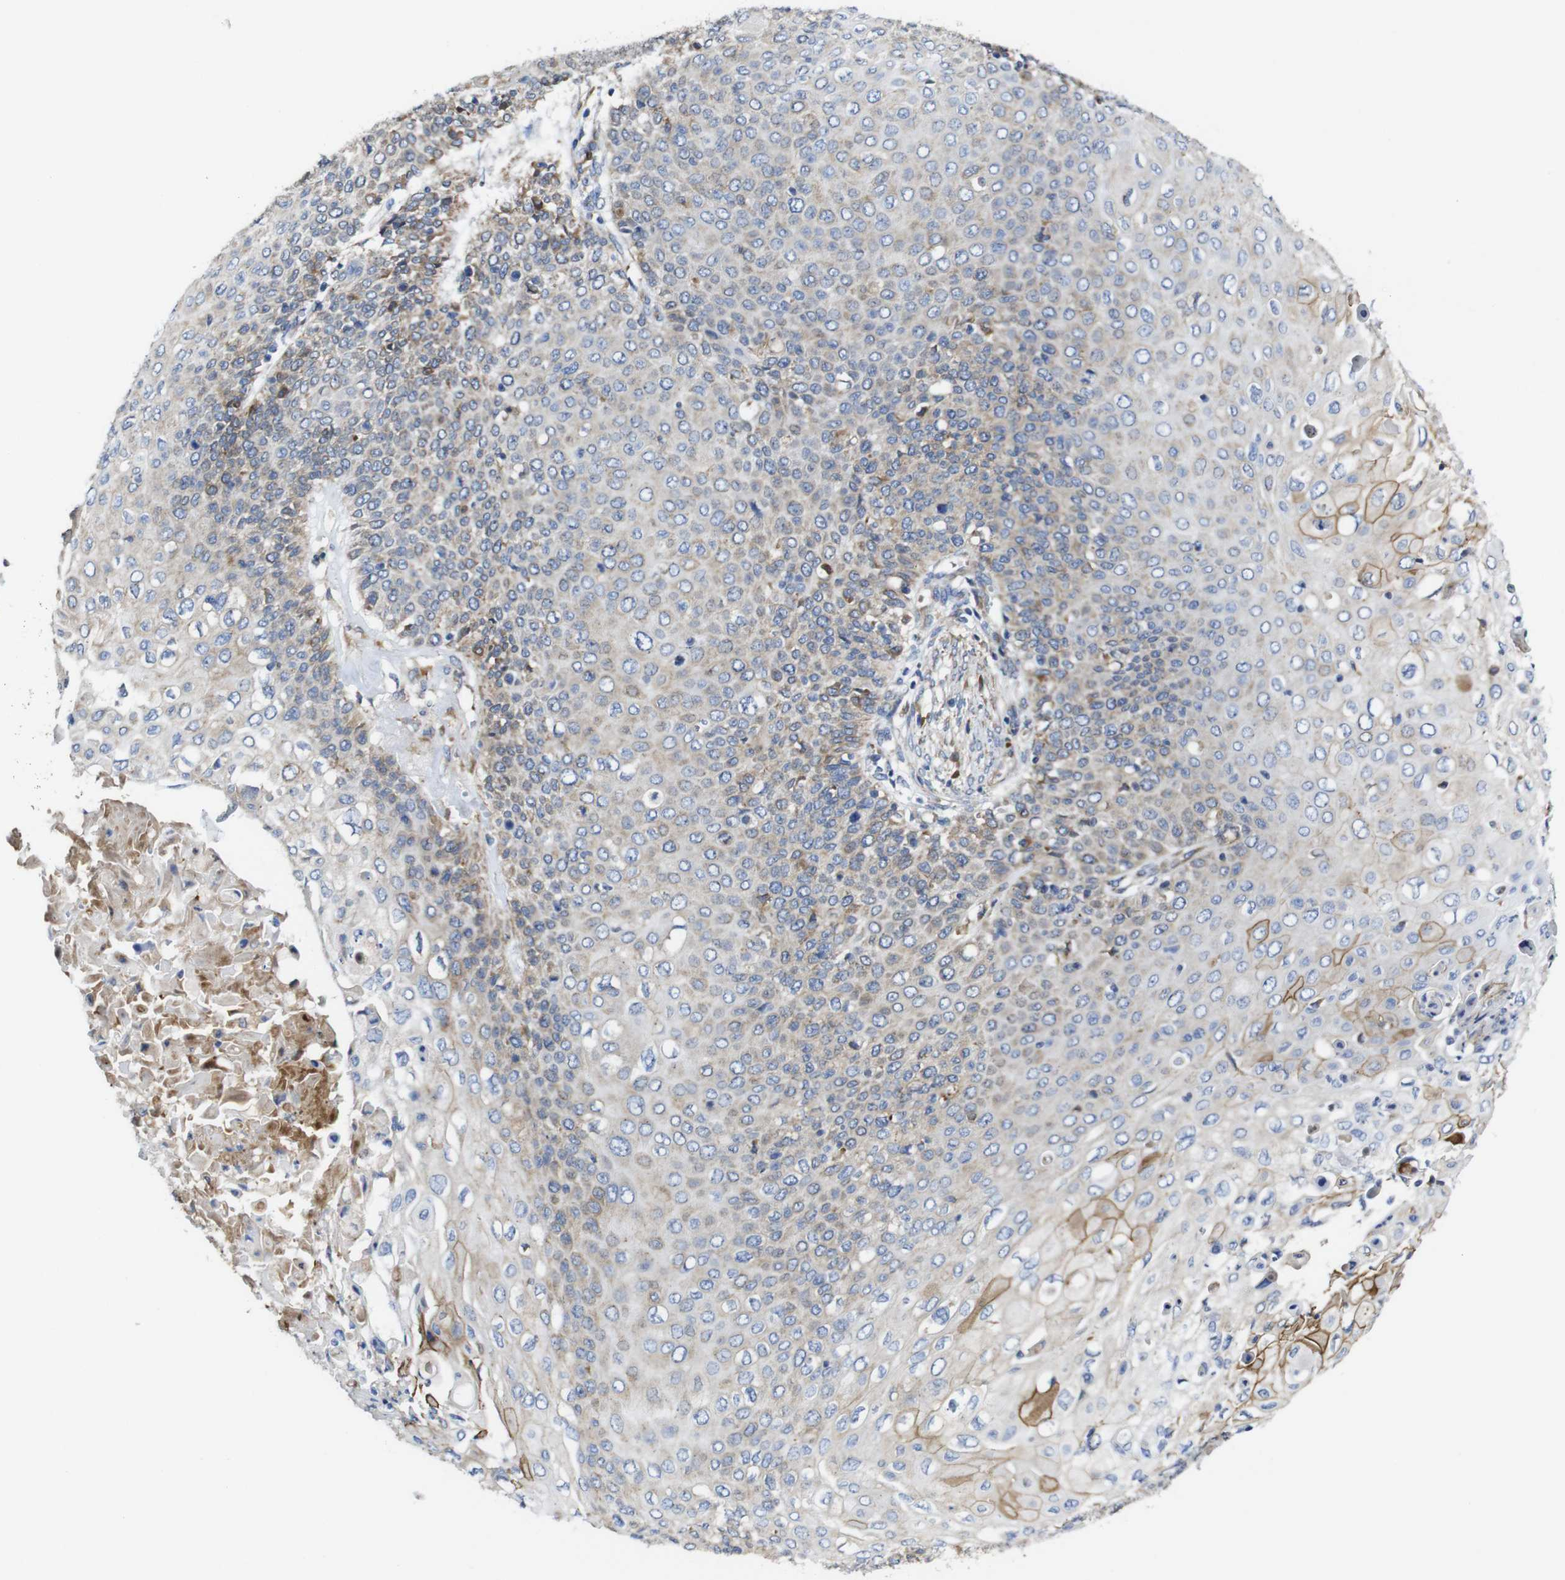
{"staining": {"intensity": "negative", "quantity": "none", "location": "none"}, "tissue": "cervical cancer", "cell_type": "Tumor cells", "image_type": "cancer", "snomed": [{"axis": "morphology", "description": "Squamous cell carcinoma, NOS"}, {"axis": "topography", "description": "Cervix"}], "caption": "The image exhibits no staining of tumor cells in cervical squamous cell carcinoma. The staining is performed using DAB (3,3'-diaminobenzidine) brown chromogen with nuclei counter-stained in using hematoxylin.", "gene": "CLCC1", "patient": {"sex": "female", "age": 39}}